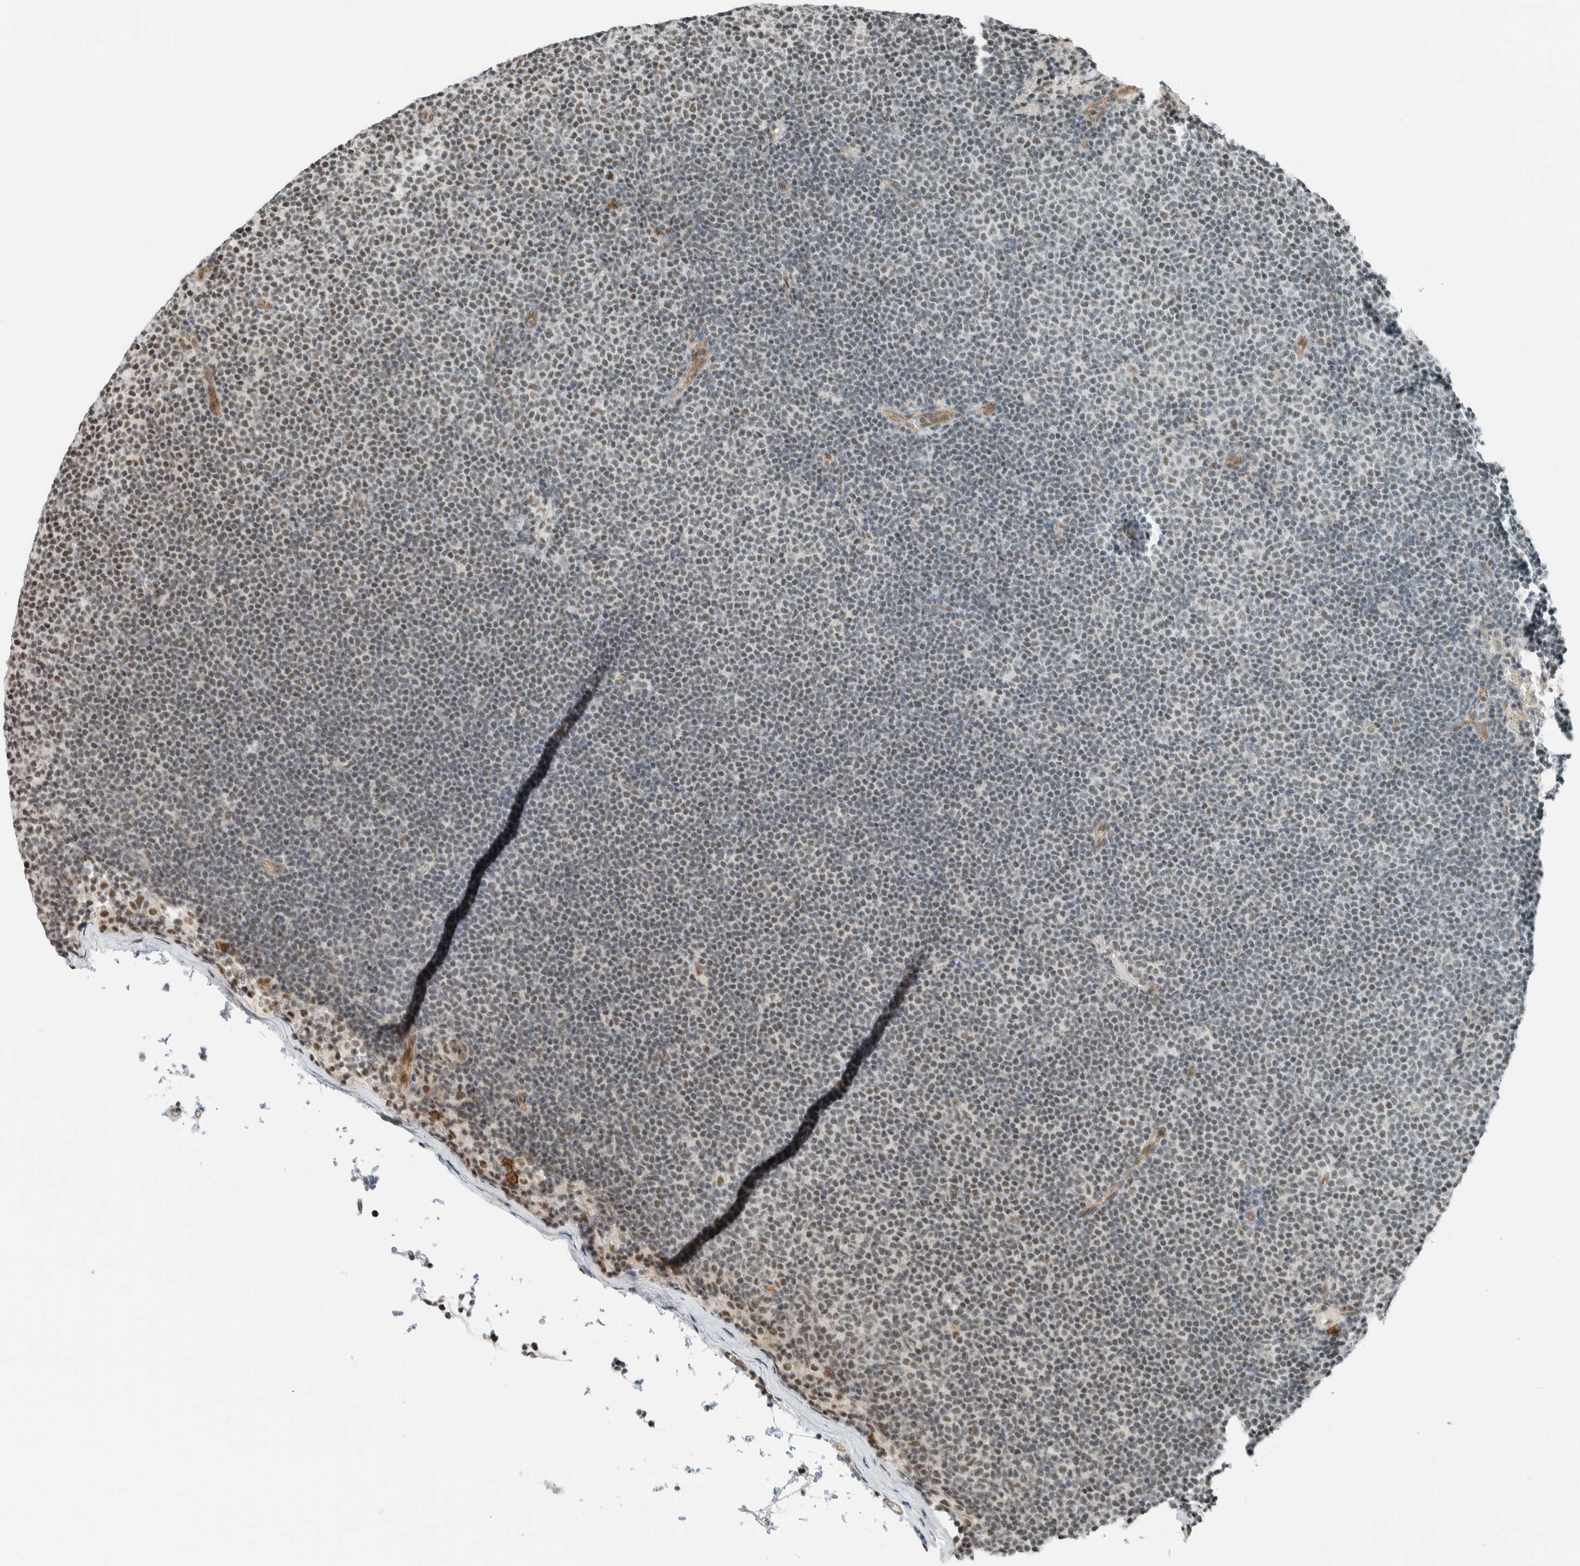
{"staining": {"intensity": "negative", "quantity": "none", "location": "none"}, "tissue": "lymphoma", "cell_type": "Tumor cells", "image_type": "cancer", "snomed": [{"axis": "morphology", "description": "Malignant lymphoma, non-Hodgkin's type, Low grade"}, {"axis": "topography", "description": "Lymph node"}], "caption": "DAB (3,3'-diaminobenzidine) immunohistochemical staining of human malignant lymphoma, non-Hodgkin's type (low-grade) displays no significant staining in tumor cells.", "gene": "NIBAN2", "patient": {"sex": "female", "age": 53}}